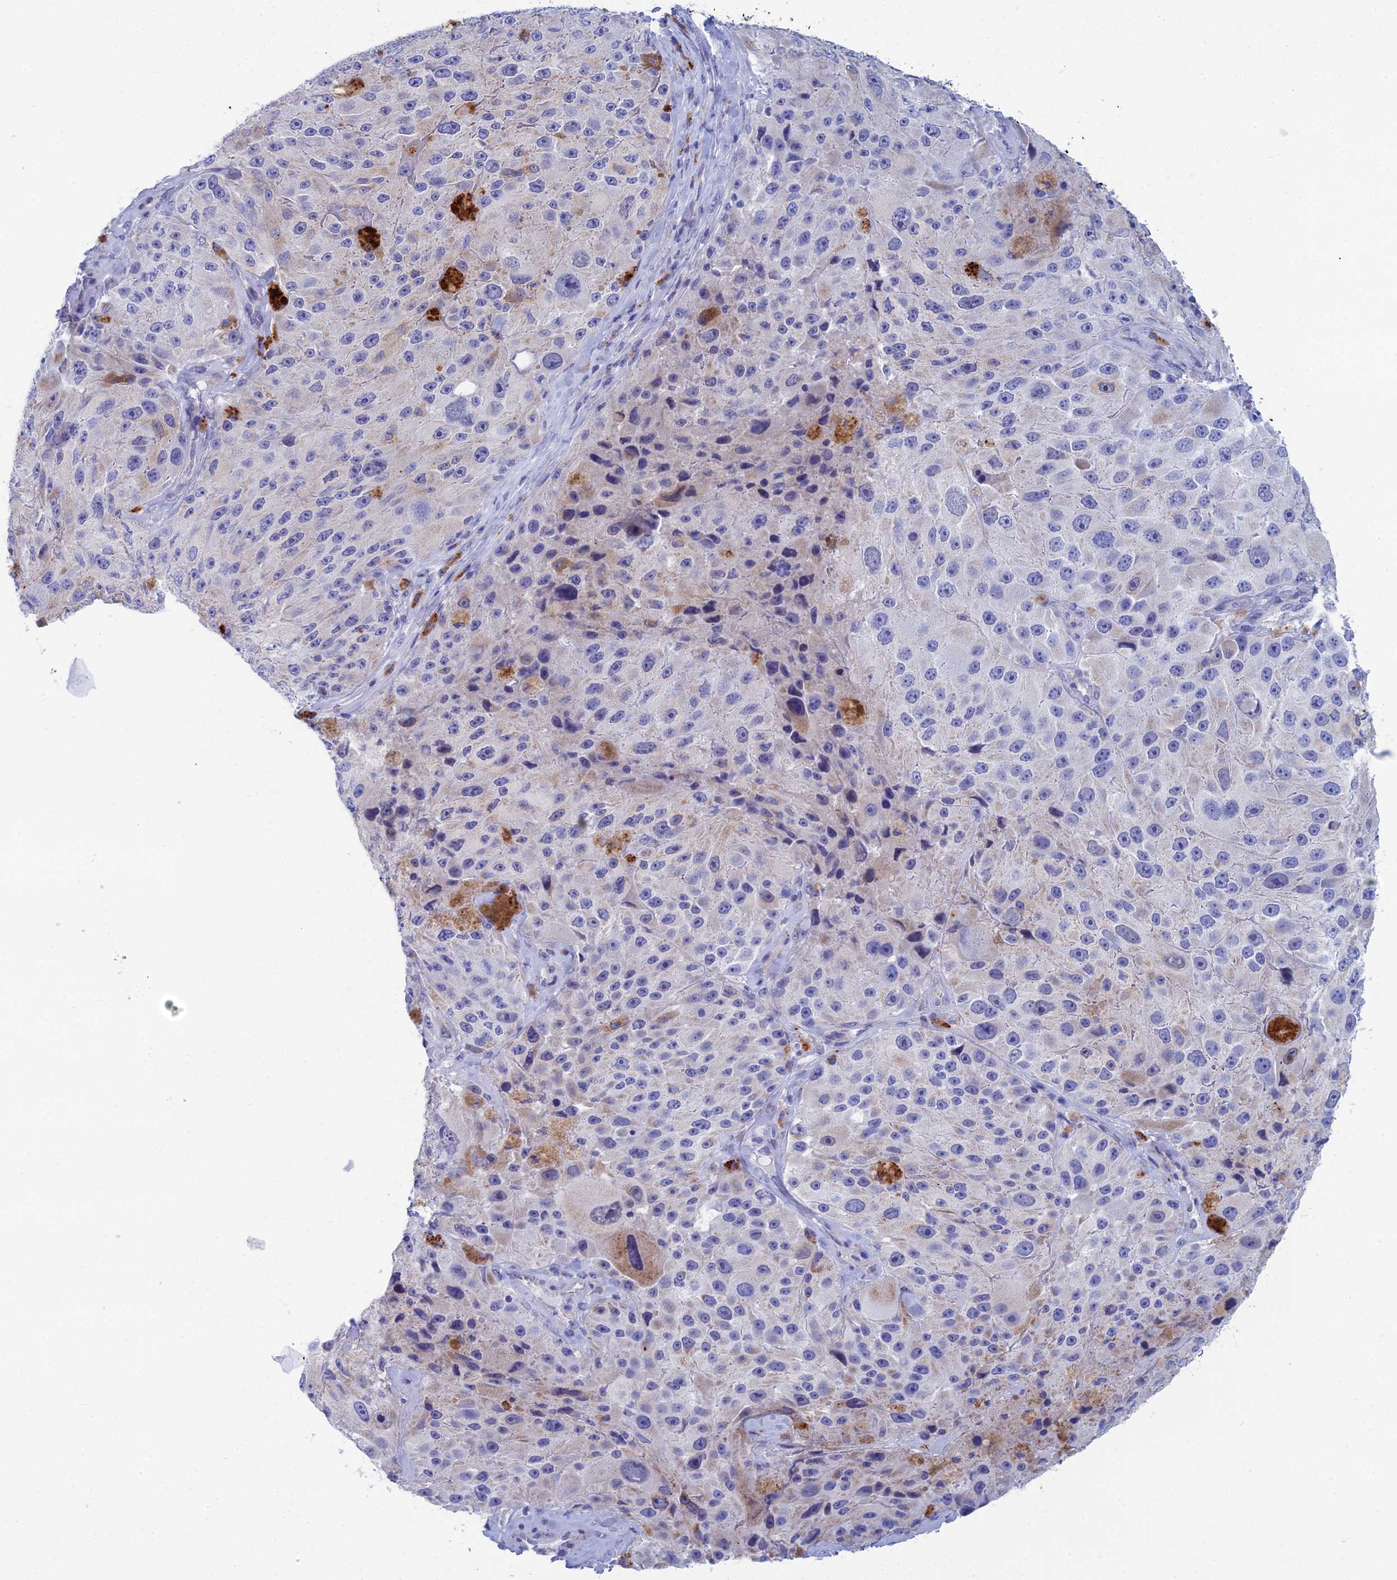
{"staining": {"intensity": "negative", "quantity": "none", "location": "none"}, "tissue": "melanoma", "cell_type": "Tumor cells", "image_type": "cancer", "snomed": [{"axis": "morphology", "description": "Malignant melanoma, Metastatic site"}, {"axis": "topography", "description": "Lymph node"}], "caption": "This is an IHC micrograph of human melanoma. There is no positivity in tumor cells.", "gene": "CFAP210", "patient": {"sex": "male", "age": 62}}